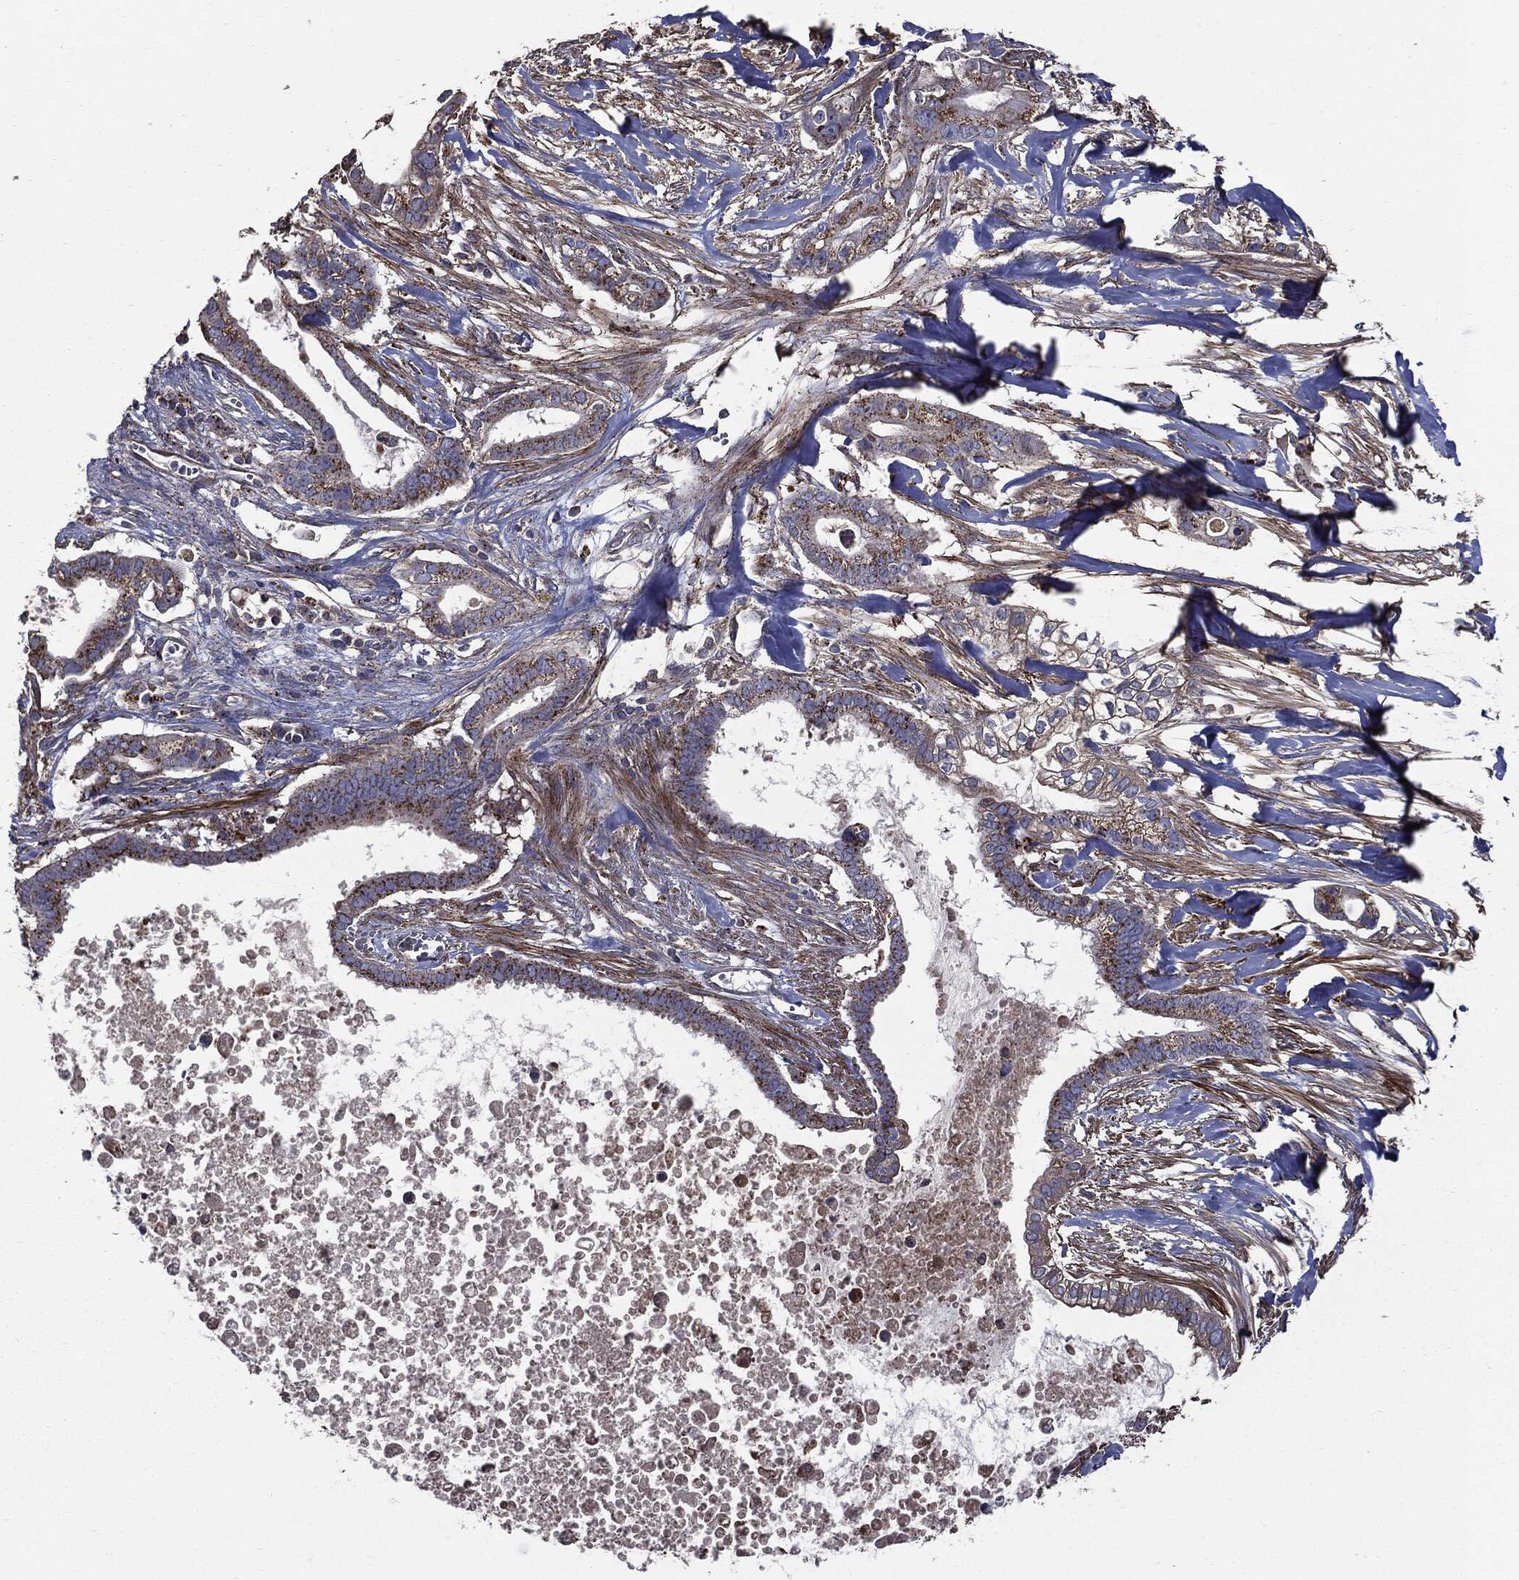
{"staining": {"intensity": "moderate", "quantity": "25%-75%", "location": "cytoplasmic/membranous"}, "tissue": "pancreatic cancer", "cell_type": "Tumor cells", "image_type": "cancer", "snomed": [{"axis": "morphology", "description": "Adenocarcinoma, NOS"}, {"axis": "topography", "description": "Pancreas"}], "caption": "A brown stain shows moderate cytoplasmic/membranous staining of a protein in pancreatic cancer (adenocarcinoma) tumor cells. (brown staining indicates protein expression, while blue staining denotes nuclei).", "gene": "PDCD6IP", "patient": {"sex": "male", "age": 61}}